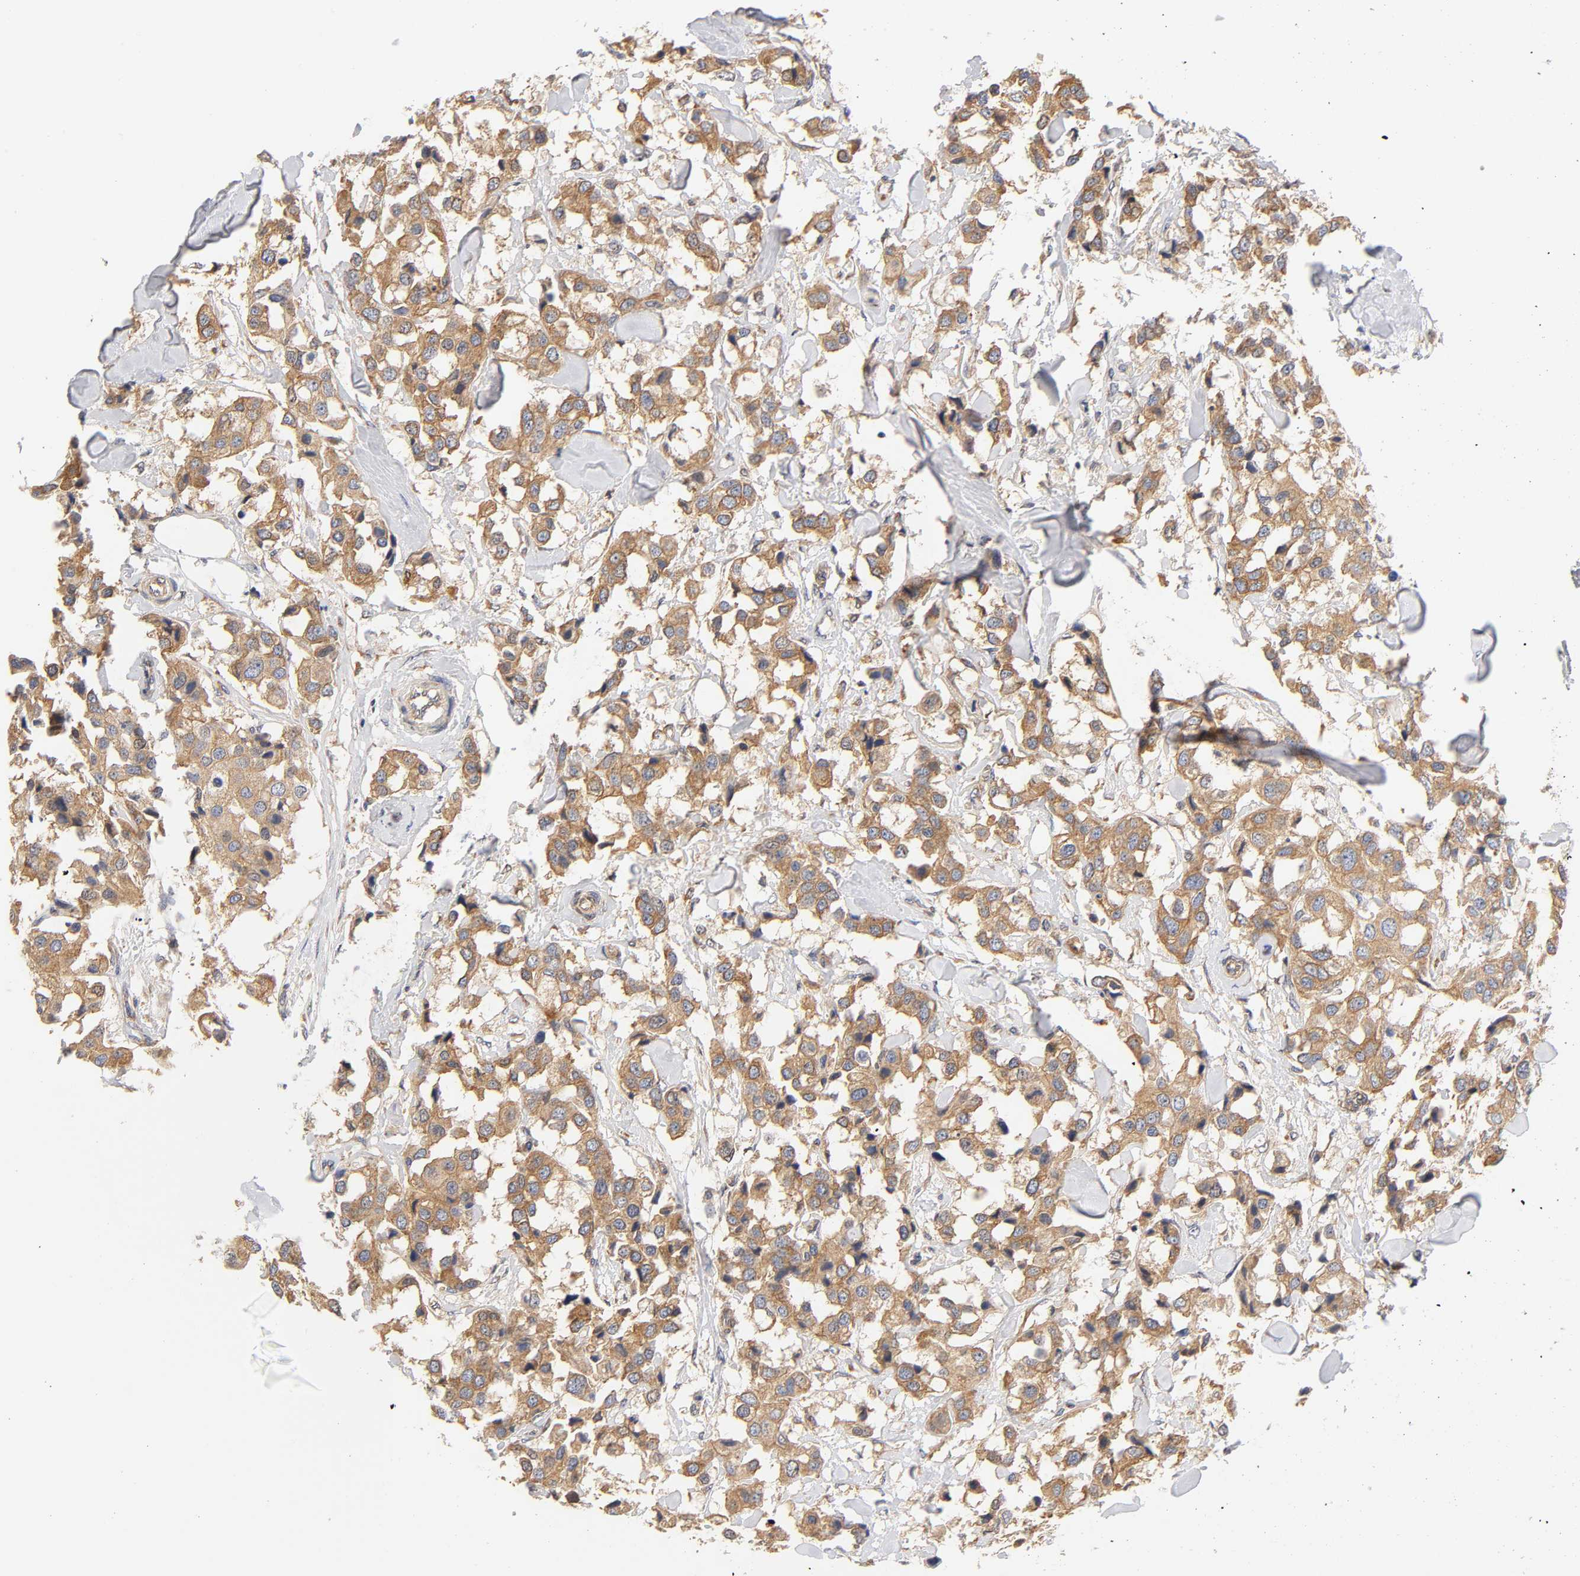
{"staining": {"intensity": "moderate", "quantity": ">75%", "location": "cytoplasmic/membranous"}, "tissue": "breast cancer", "cell_type": "Tumor cells", "image_type": "cancer", "snomed": [{"axis": "morphology", "description": "Duct carcinoma"}, {"axis": "topography", "description": "Breast"}], "caption": "This image exhibits breast cancer (invasive ductal carcinoma) stained with IHC to label a protein in brown. The cytoplasmic/membranous of tumor cells show moderate positivity for the protein. Nuclei are counter-stained blue.", "gene": "POR", "patient": {"sex": "female", "age": 80}}